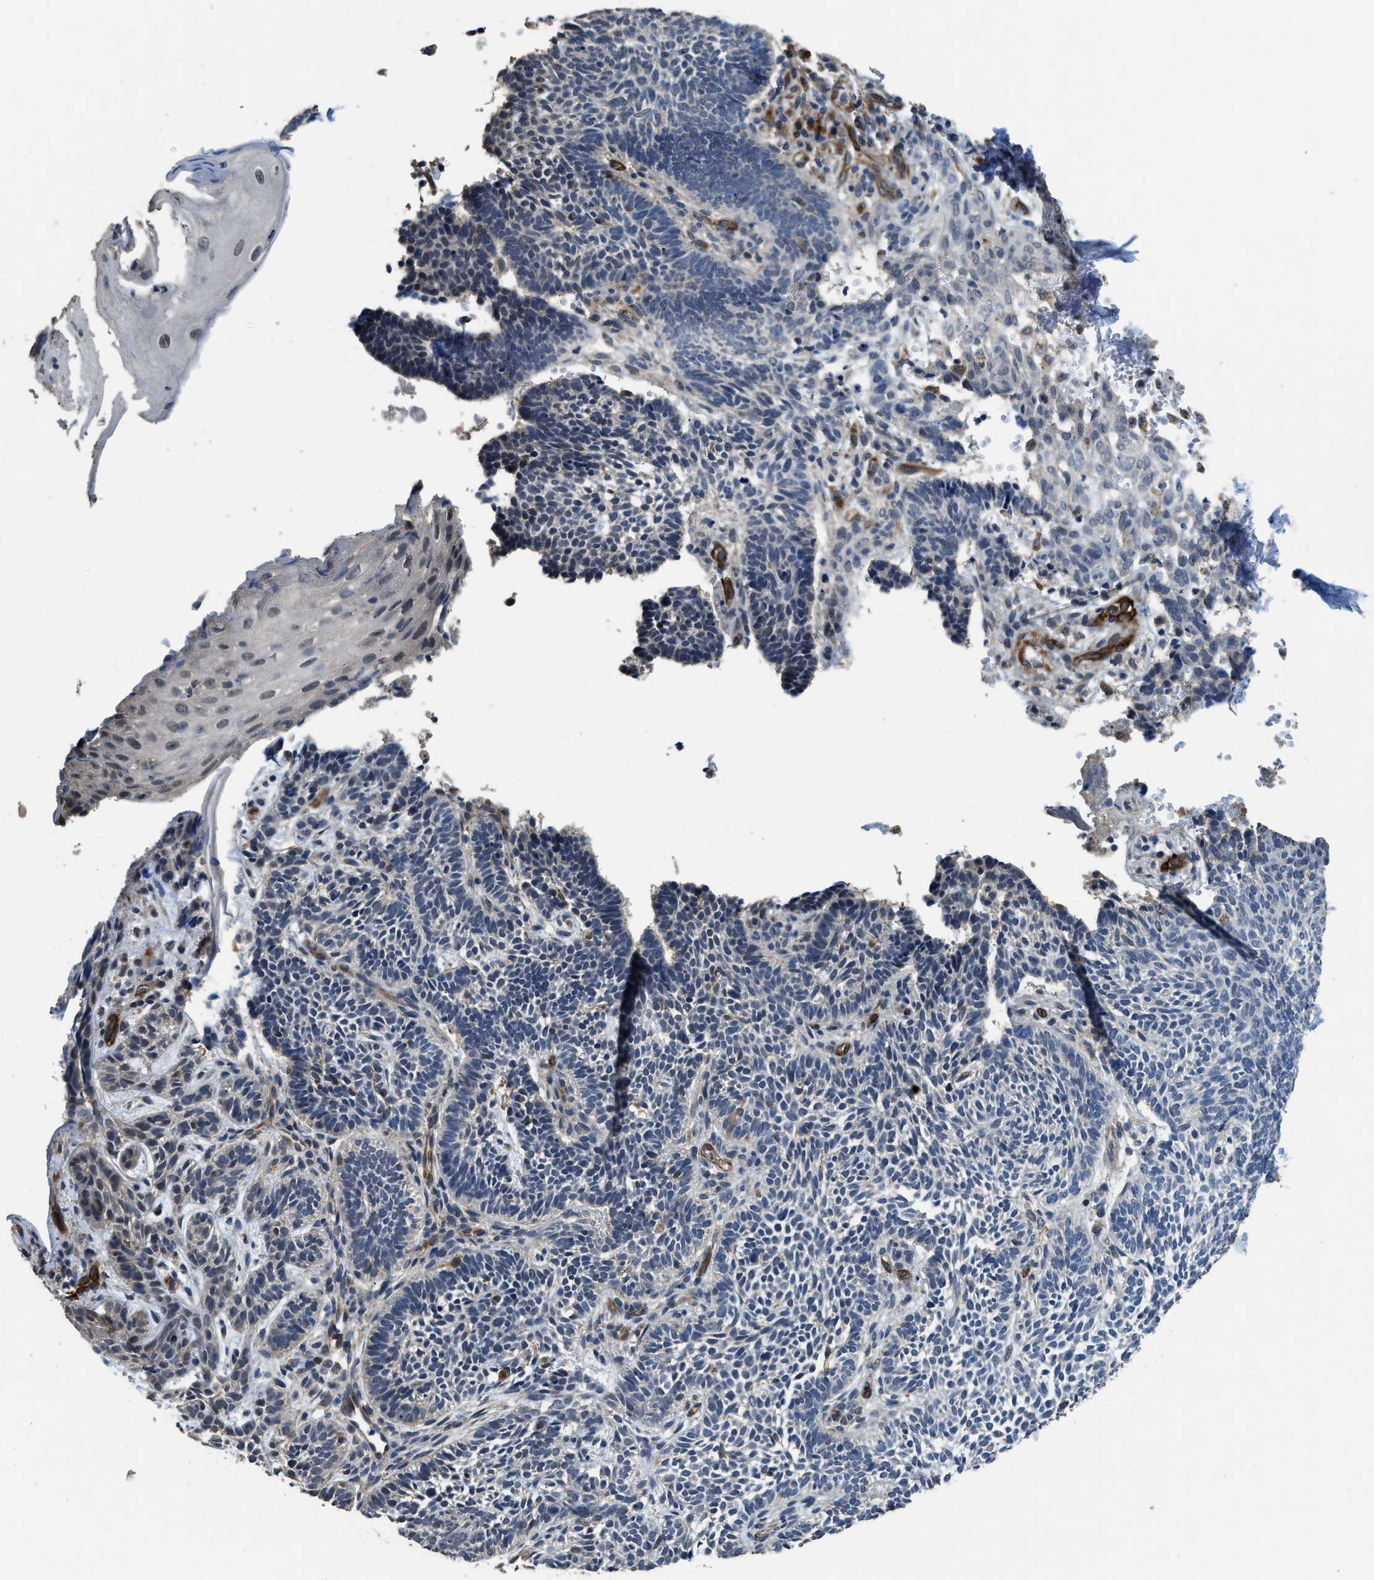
{"staining": {"intensity": "negative", "quantity": "none", "location": "none"}, "tissue": "skin cancer", "cell_type": "Tumor cells", "image_type": "cancer", "snomed": [{"axis": "morphology", "description": "Normal tissue, NOS"}, {"axis": "morphology", "description": "Basal cell carcinoma"}, {"axis": "topography", "description": "Skin"}], "caption": "Immunohistochemical staining of skin cancer (basal cell carcinoma) displays no significant positivity in tumor cells.", "gene": "SYNM", "patient": {"sex": "male", "age": 87}}